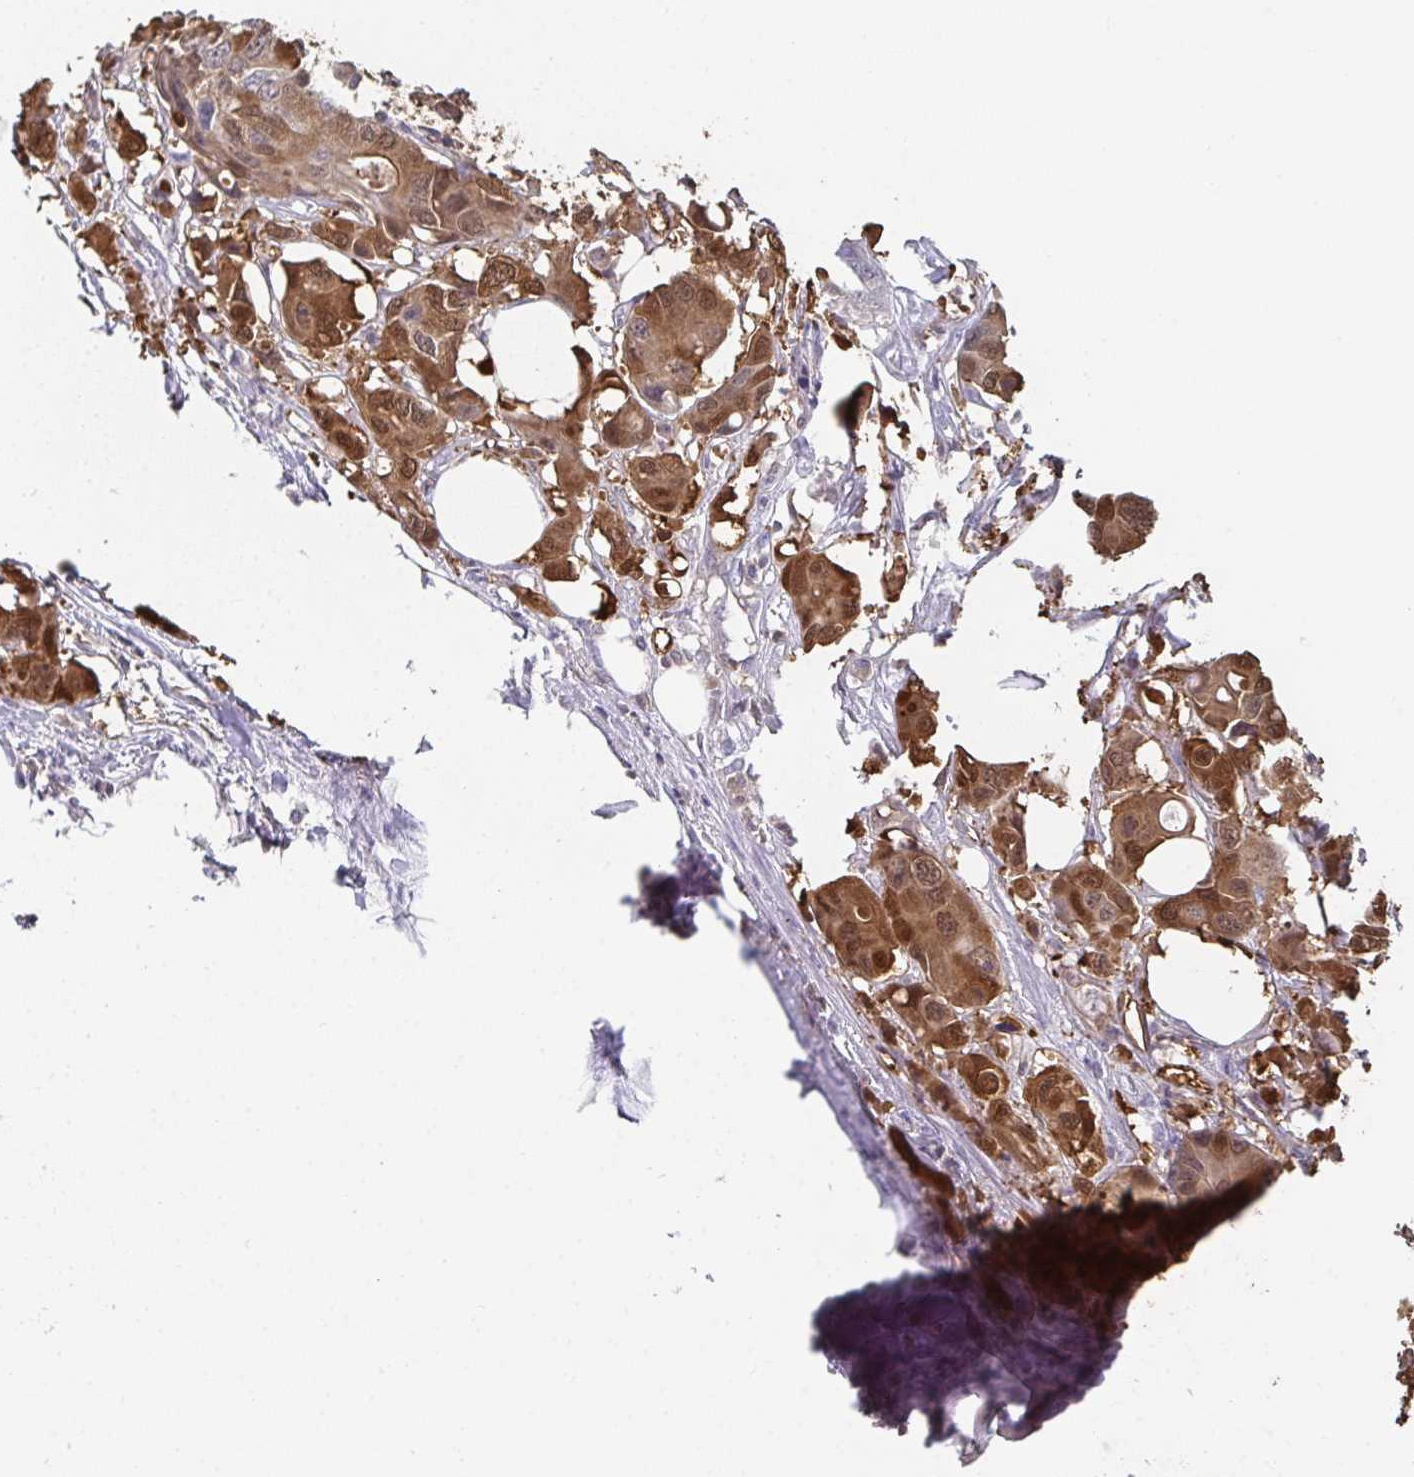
{"staining": {"intensity": "moderate", "quantity": ">75%", "location": "cytoplasmic/membranous,nuclear"}, "tissue": "colorectal cancer", "cell_type": "Tumor cells", "image_type": "cancer", "snomed": [{"axis": "morphology", "description": "Adenocarcinoma, NOS"}, {"axis": "topography", "description": "Colon"}], "caption": "A high-resolution micrograph shows IHC staining of adenocarcinoma (colorectal), which demonstrates moderate cytoplasmic/membranous and nuclear positivity in approximately >75% of tumor cells. (Brightfield microscopy of DAB IHC at high magnification).", "gene": "RBP1", "patient": {"sex": "male", "age": 77}}